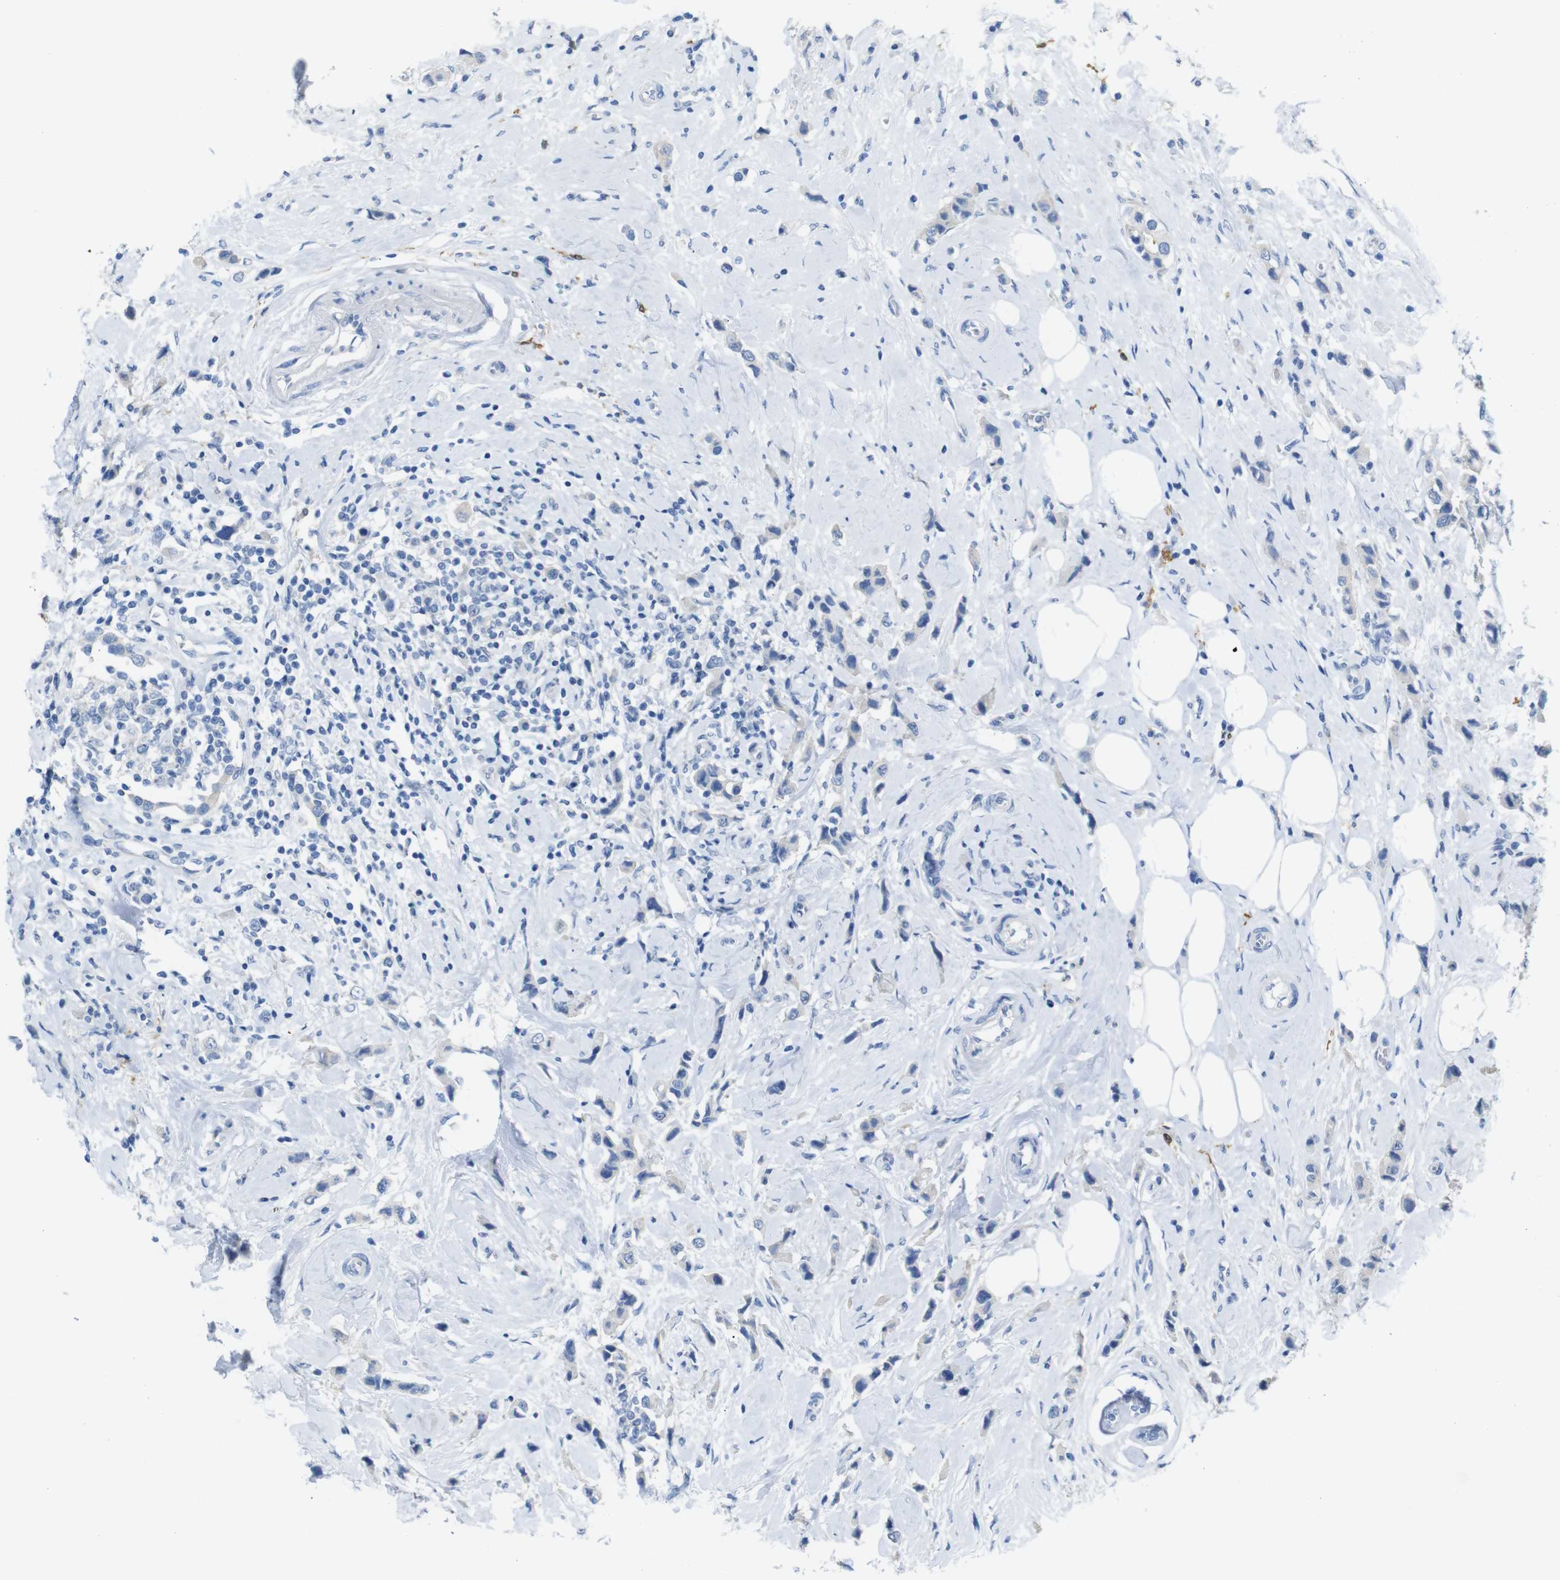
{"staining": {"intensity": "negative", "quantity": "none", "location": "none"}, "tissue": "breast cancer", "cell_type": "Tumor cells", "image_type": "cancer", "snomed": [{"axis": "morphology", "description": "Normal tissue, NOS"}, {"axis": "morphology", "description": "Duct carcinoma"}, {"axis": "topography", "description": "Breast"}], "caption": "This is an immunohistochemistry (IHC) histopathology image of breast cancer (invasive ductal carcinoma). There is no expression in tumor cells.", "gene": "C1orf210", "patient": {"sex": "female", "age": 50}}